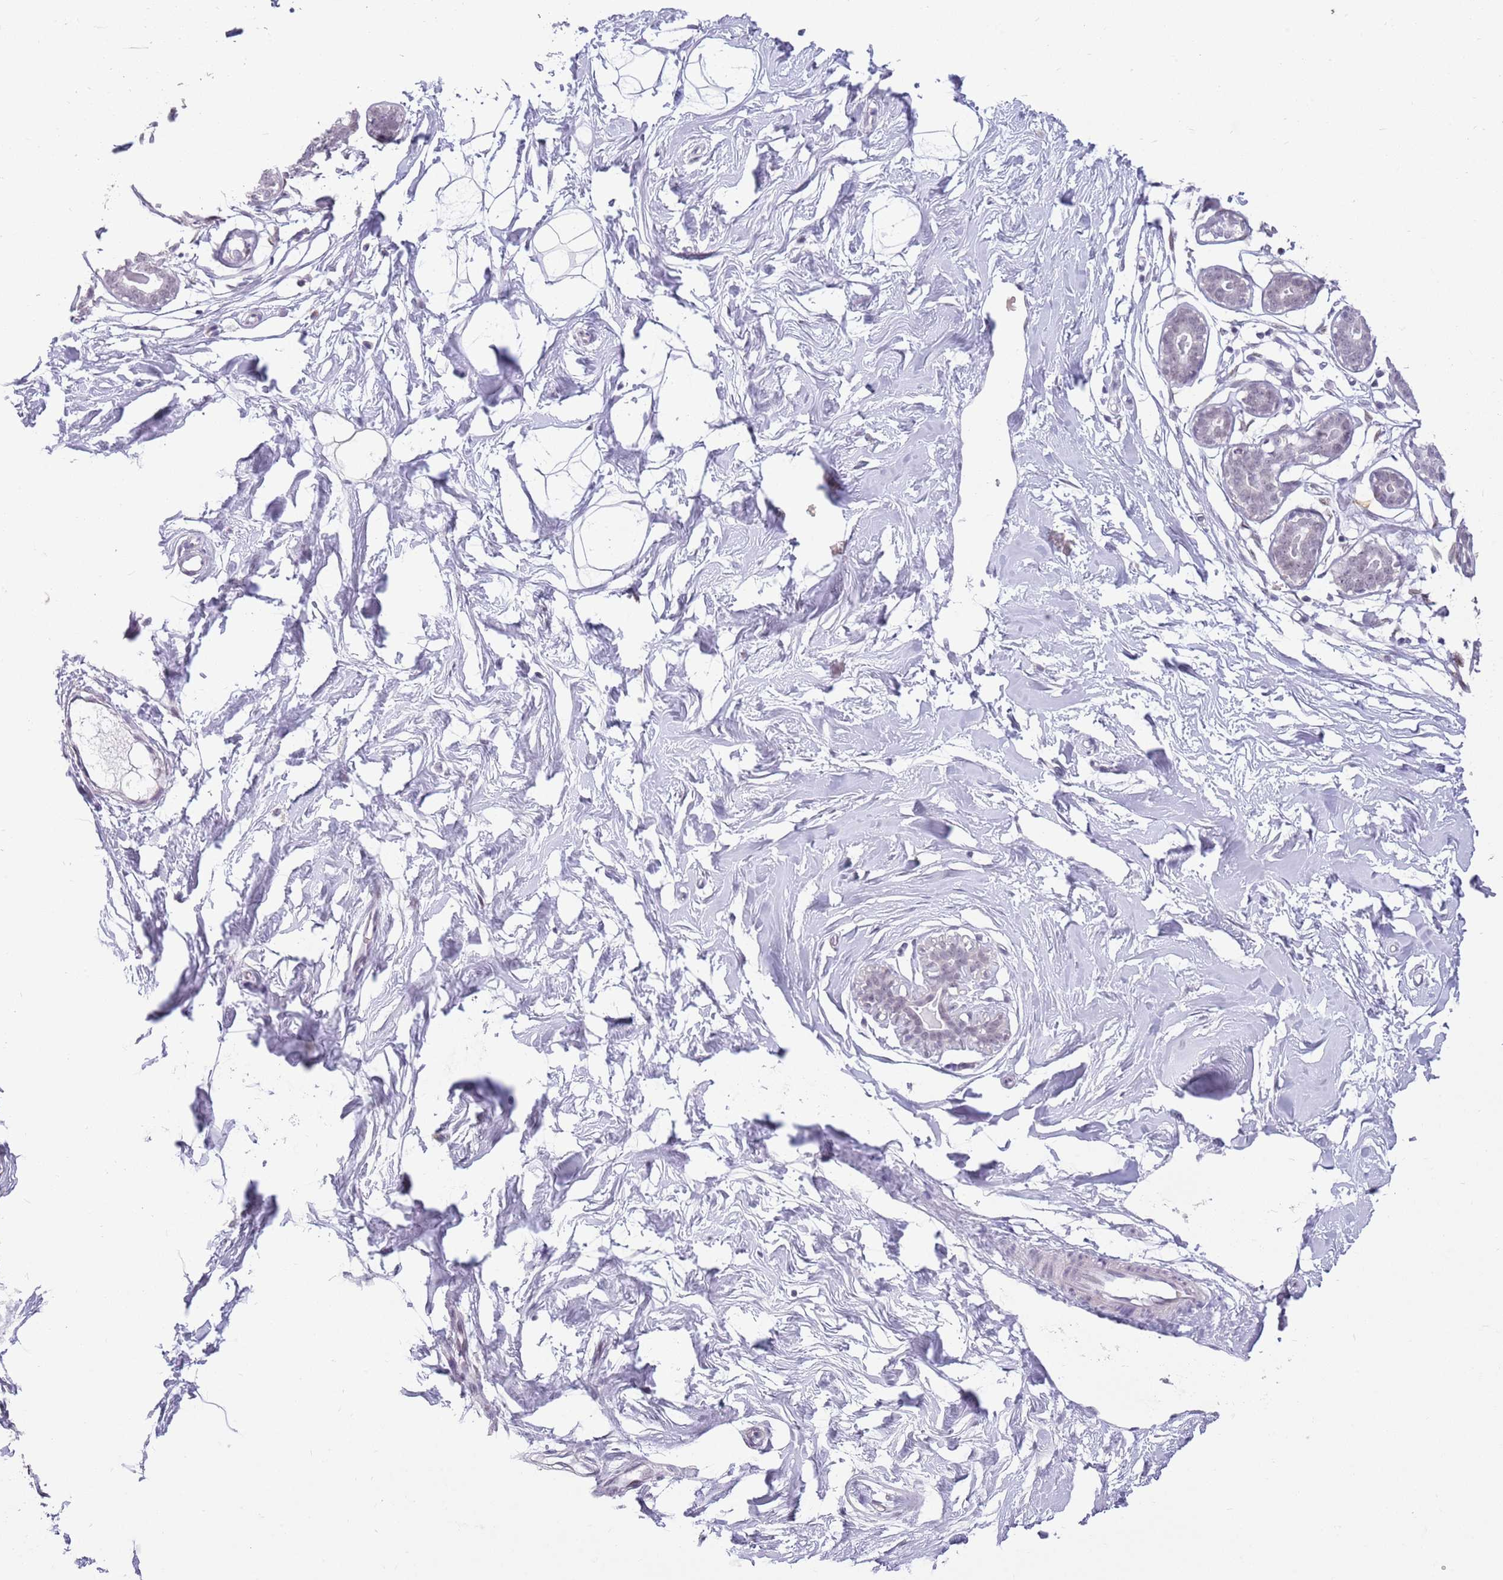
{"staining": {"intensity": "negative", "quantity": "none", "location": "none"}, "tissue": "breast", "cell_type": "Adipocytes", "image_type": "normal", "snomed": [{"axis": "morphology", "description": "Normal tissue, NOS"}, {"axis": "morphology", "description": "Adenoma, NOS"}, {"axis": "topography", "description": "Breast"}], "caption": "DAB (3,3'-diaminobenzidine) immunohistochemical staining of normal human breast shows no significant staining in adipocytes.", "gene": "ZNF574", "patient": {"sex": "female", "age": 23}}